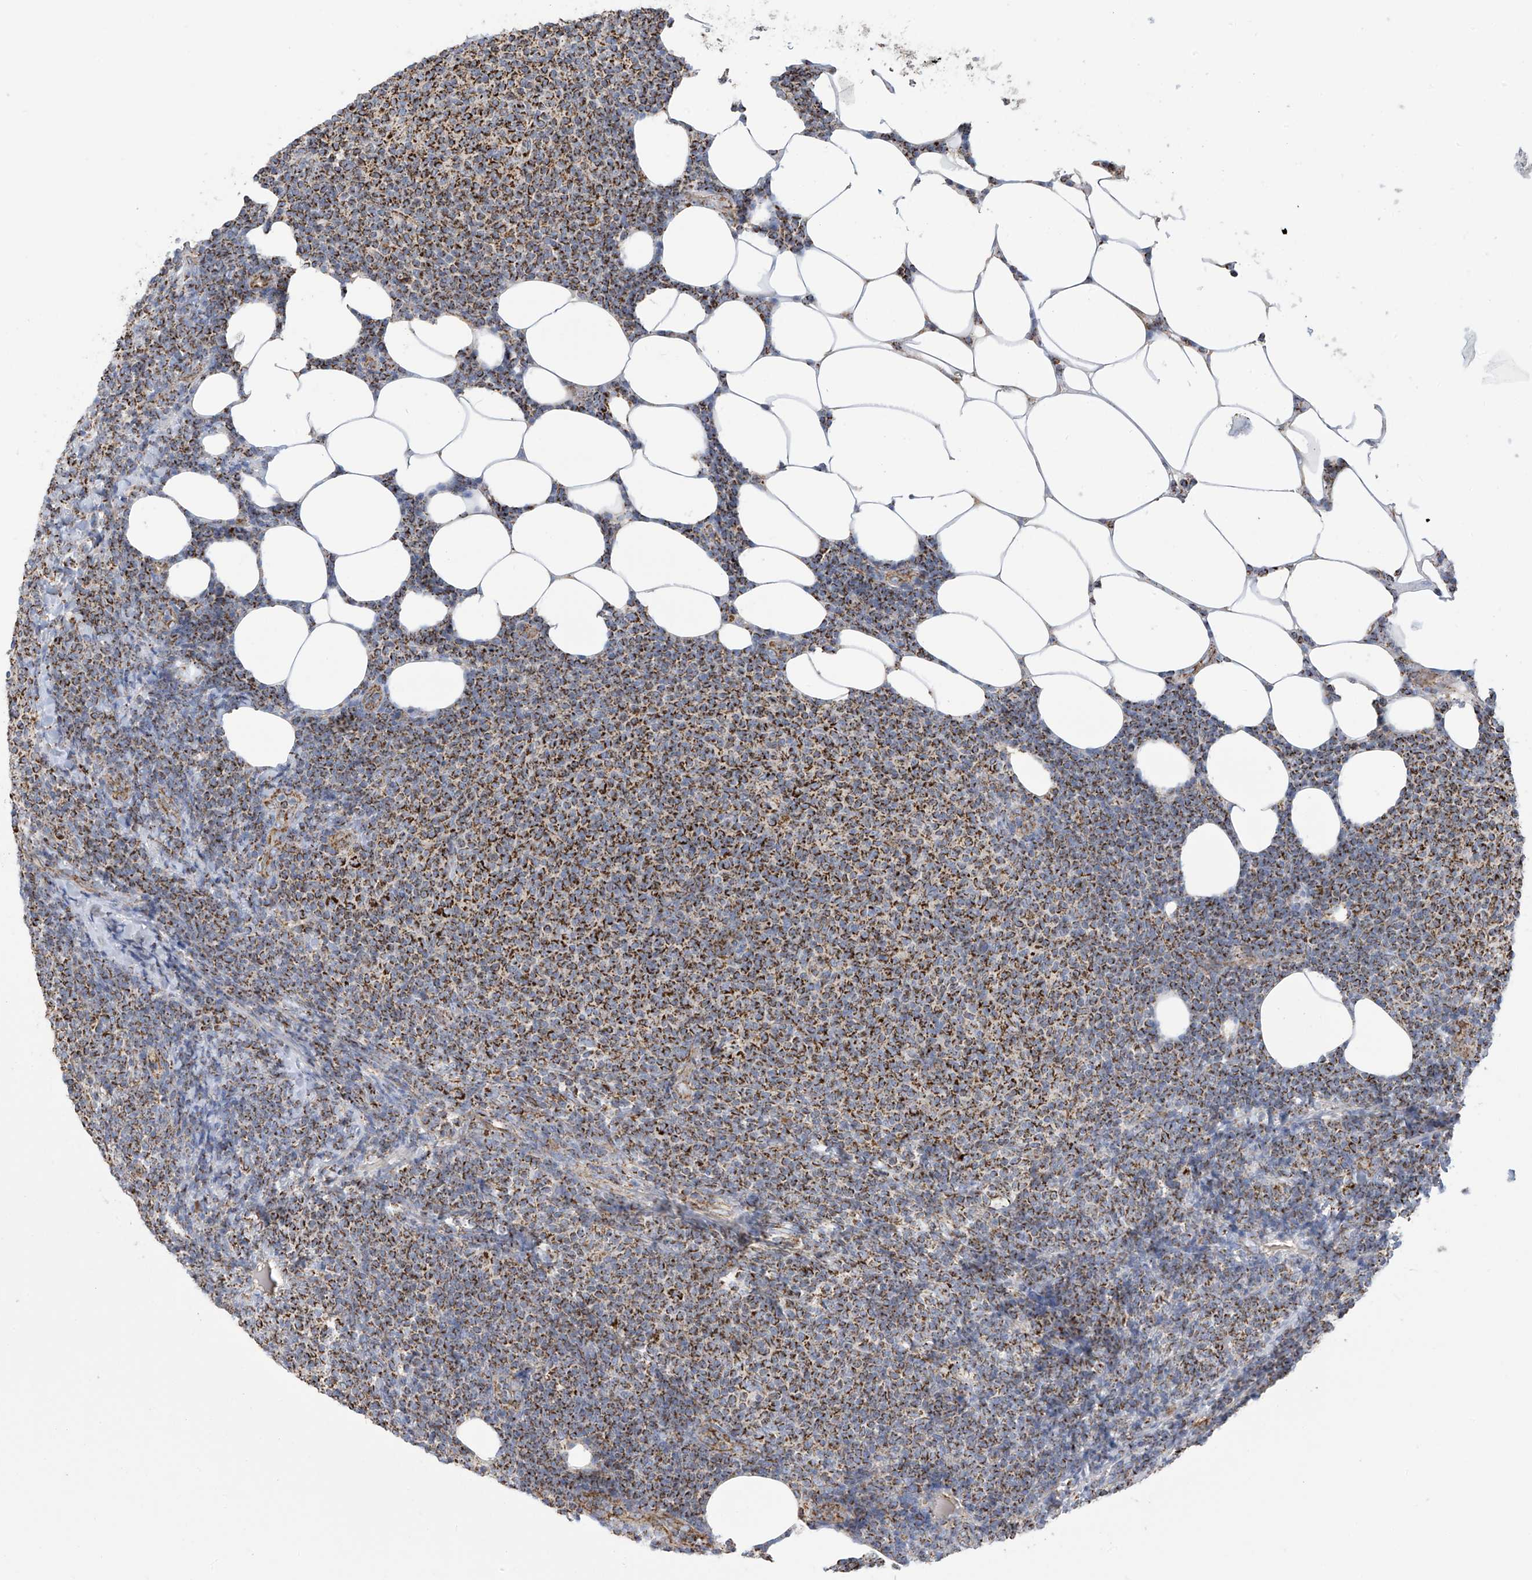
{"staining": {"intensity": "strong", "quantity": ">75%", "location": "cytoplasmic/membranous"}, "tissue": "lymphoma", "cell_type": "Tumor cells", "image_type": "cancer", "snomed": [{"axis": "morphology", "description": "Malignant lymphoma, non-Hodgkin's type, Low grade"}, {"axis": "topography", "description": "Lymph node"}], "caption": "An image of low-grade malignant lymphoma, non-Hodgkin's type stained for a protein reveals strong cytoplasmic/membranous brown staining in tumor cells. (DAB (3,3'-diaminobenzidine) IHC with brightfield microscopy, high magnification).", "gene": "PNPT1", "patient": {"sex": "male", "age": 66}}